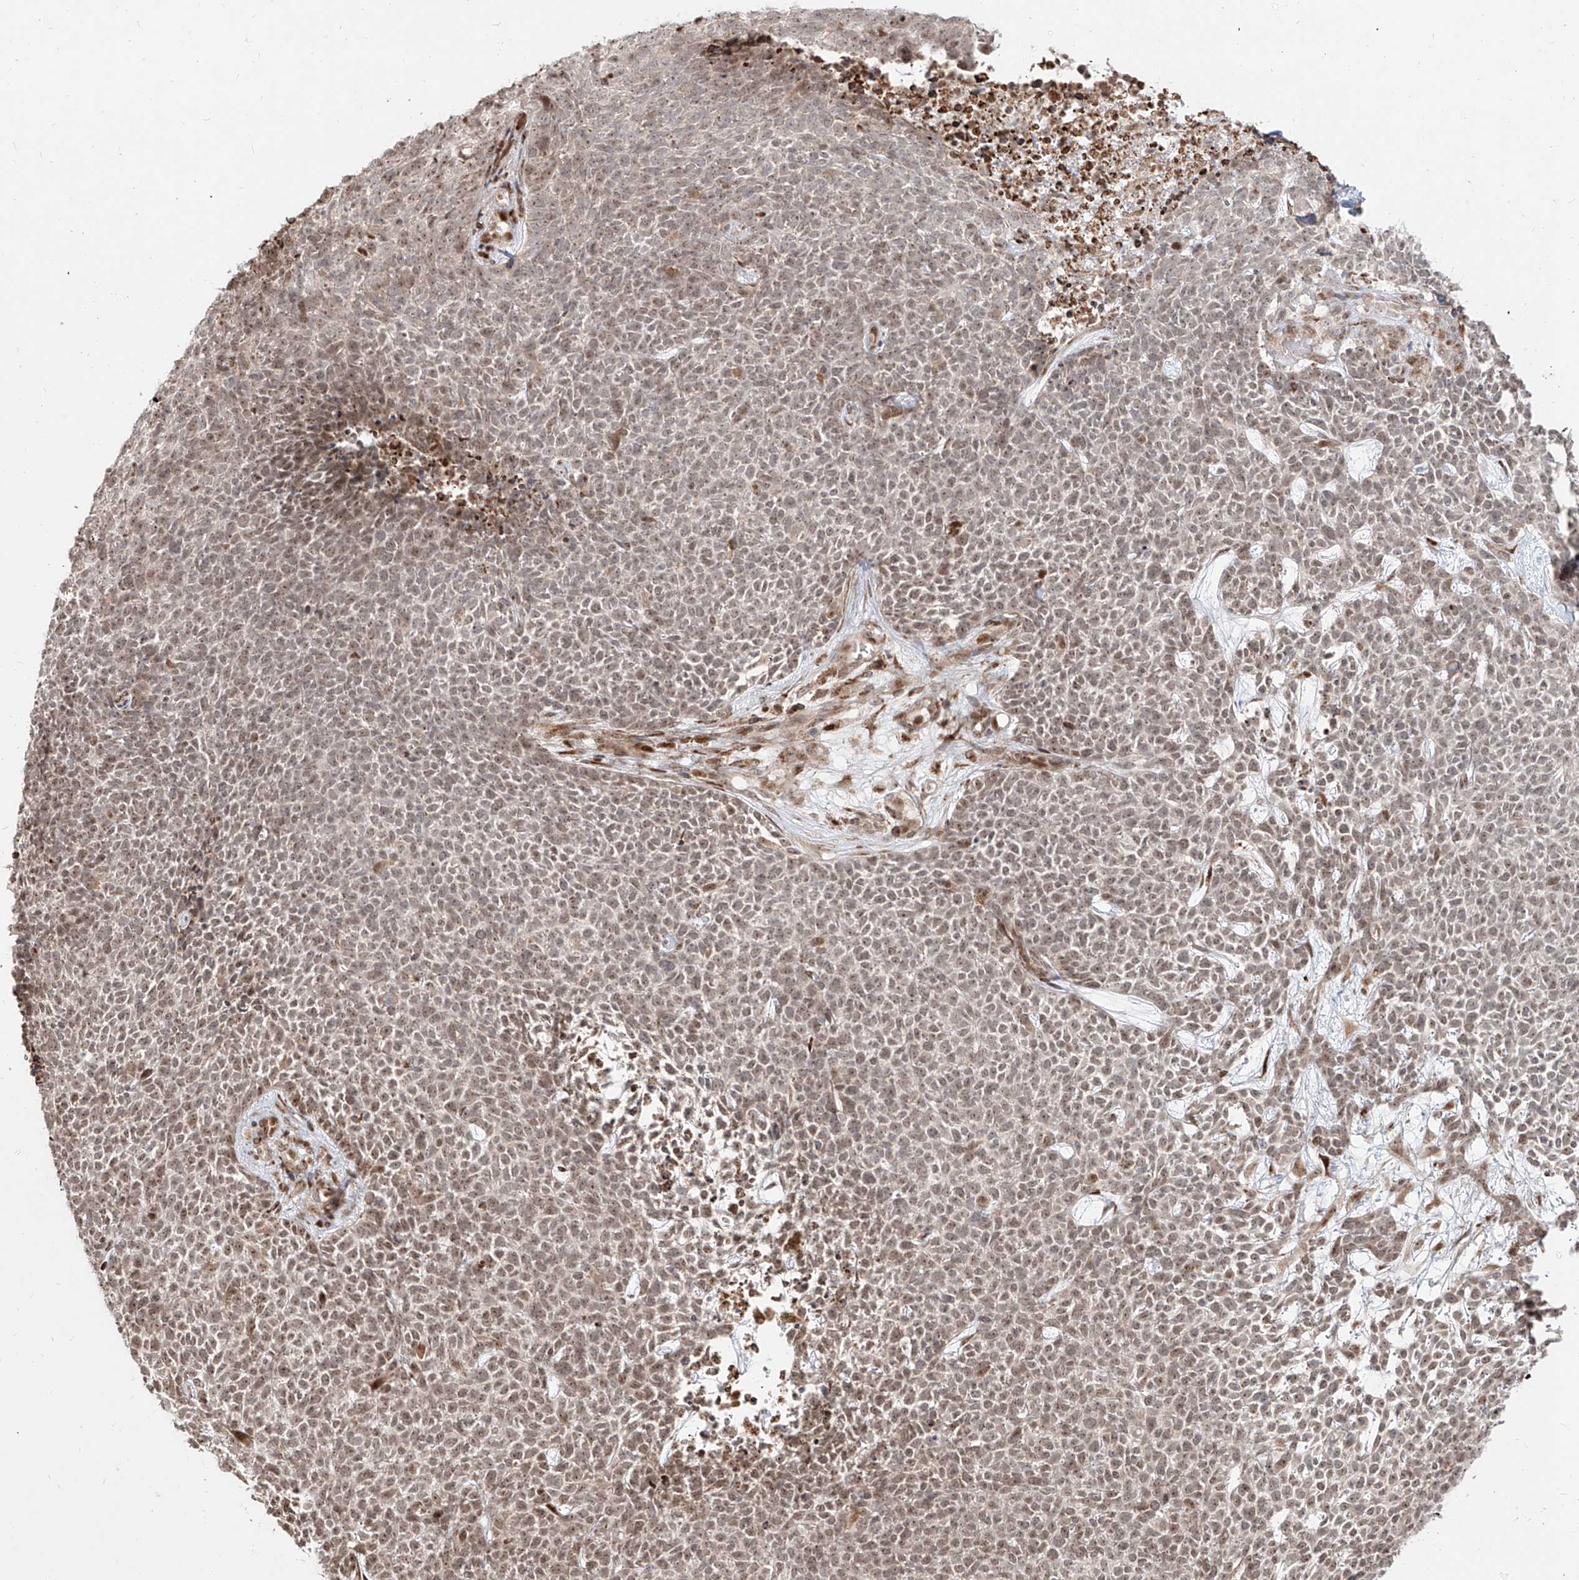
{"staining": {"intensity": "moderate", "quantity": ">75%", "location": "nuclear"}, "tissue": "skin cancer", "cell_type": "Tumor cells", "image_type": "cancer", "snomed": [{"axis": "morphology", "description": "Basal cell carcinoma"}, {"axis": "topography", "description": "Skin"}], "caption": "Human skin basal cell carcinoma stained with a brown dye reveals moderate nuclear positive staining in about >75% of tumor cells.", "gene": "ZNF710", "patient": {"sex": "female", "age": 84}}